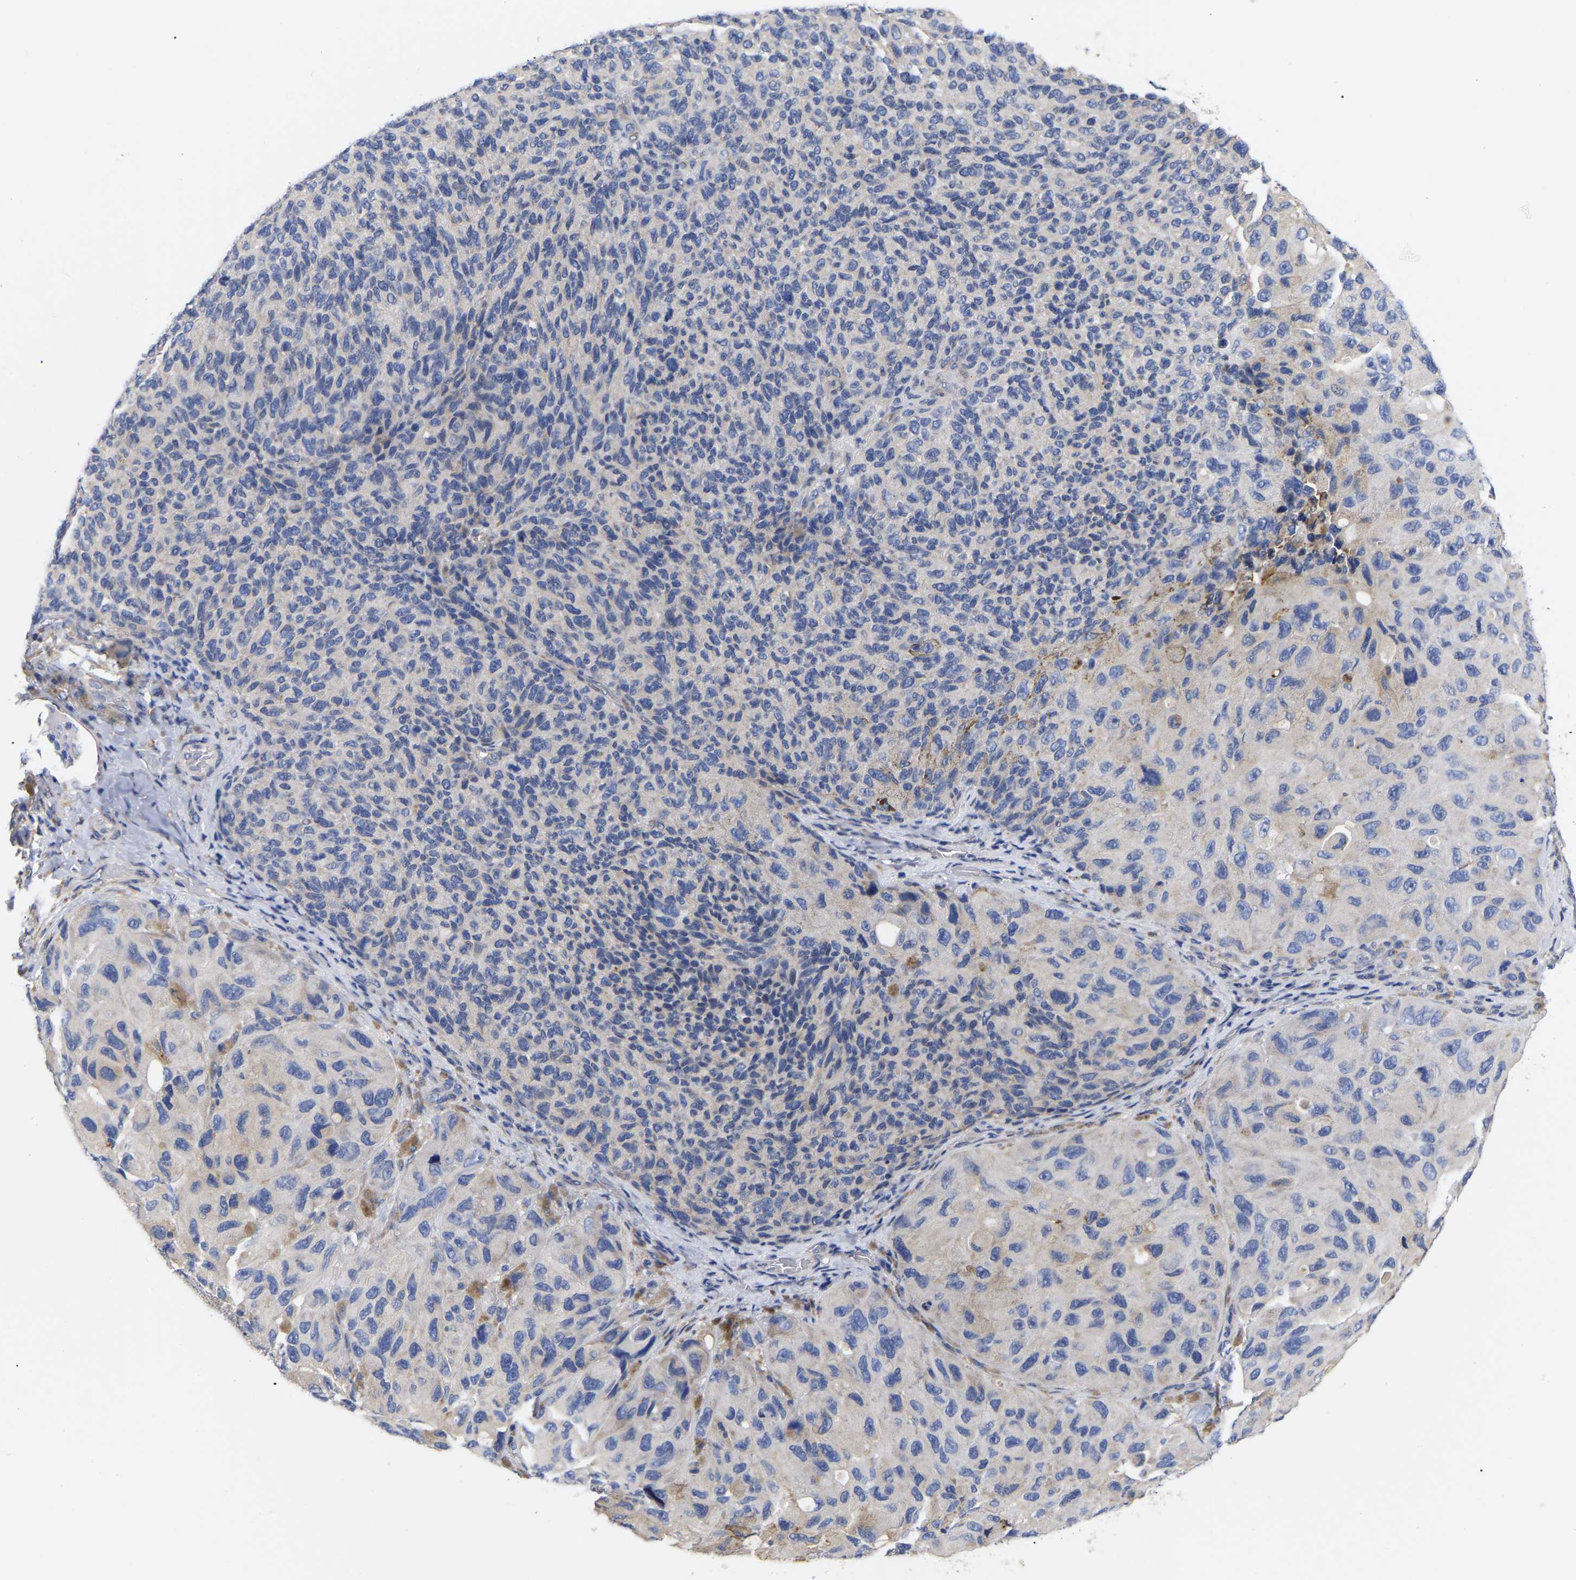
{"staining": {"intensity": "weak", "quantity": "<25%", "location": "cytoplasmic/membranous"}, "tissue": "melanoma", "cell_type": "Tumor cells", "image_type": "cancer", "snomed": [{"axis": "morphology", "description": "Malignant melanoma, NOS"}, {"axis": "topography", "description": "Skin"}], "caption": "Protein analysis of melanoma reveals no significant staining in tumor cells. (DAB (3,3'-diaminobenzidine) immunohistochemistry, high magnification).", "gene": "CFAP298", "patient": {"sex": "female", "age": 73}}